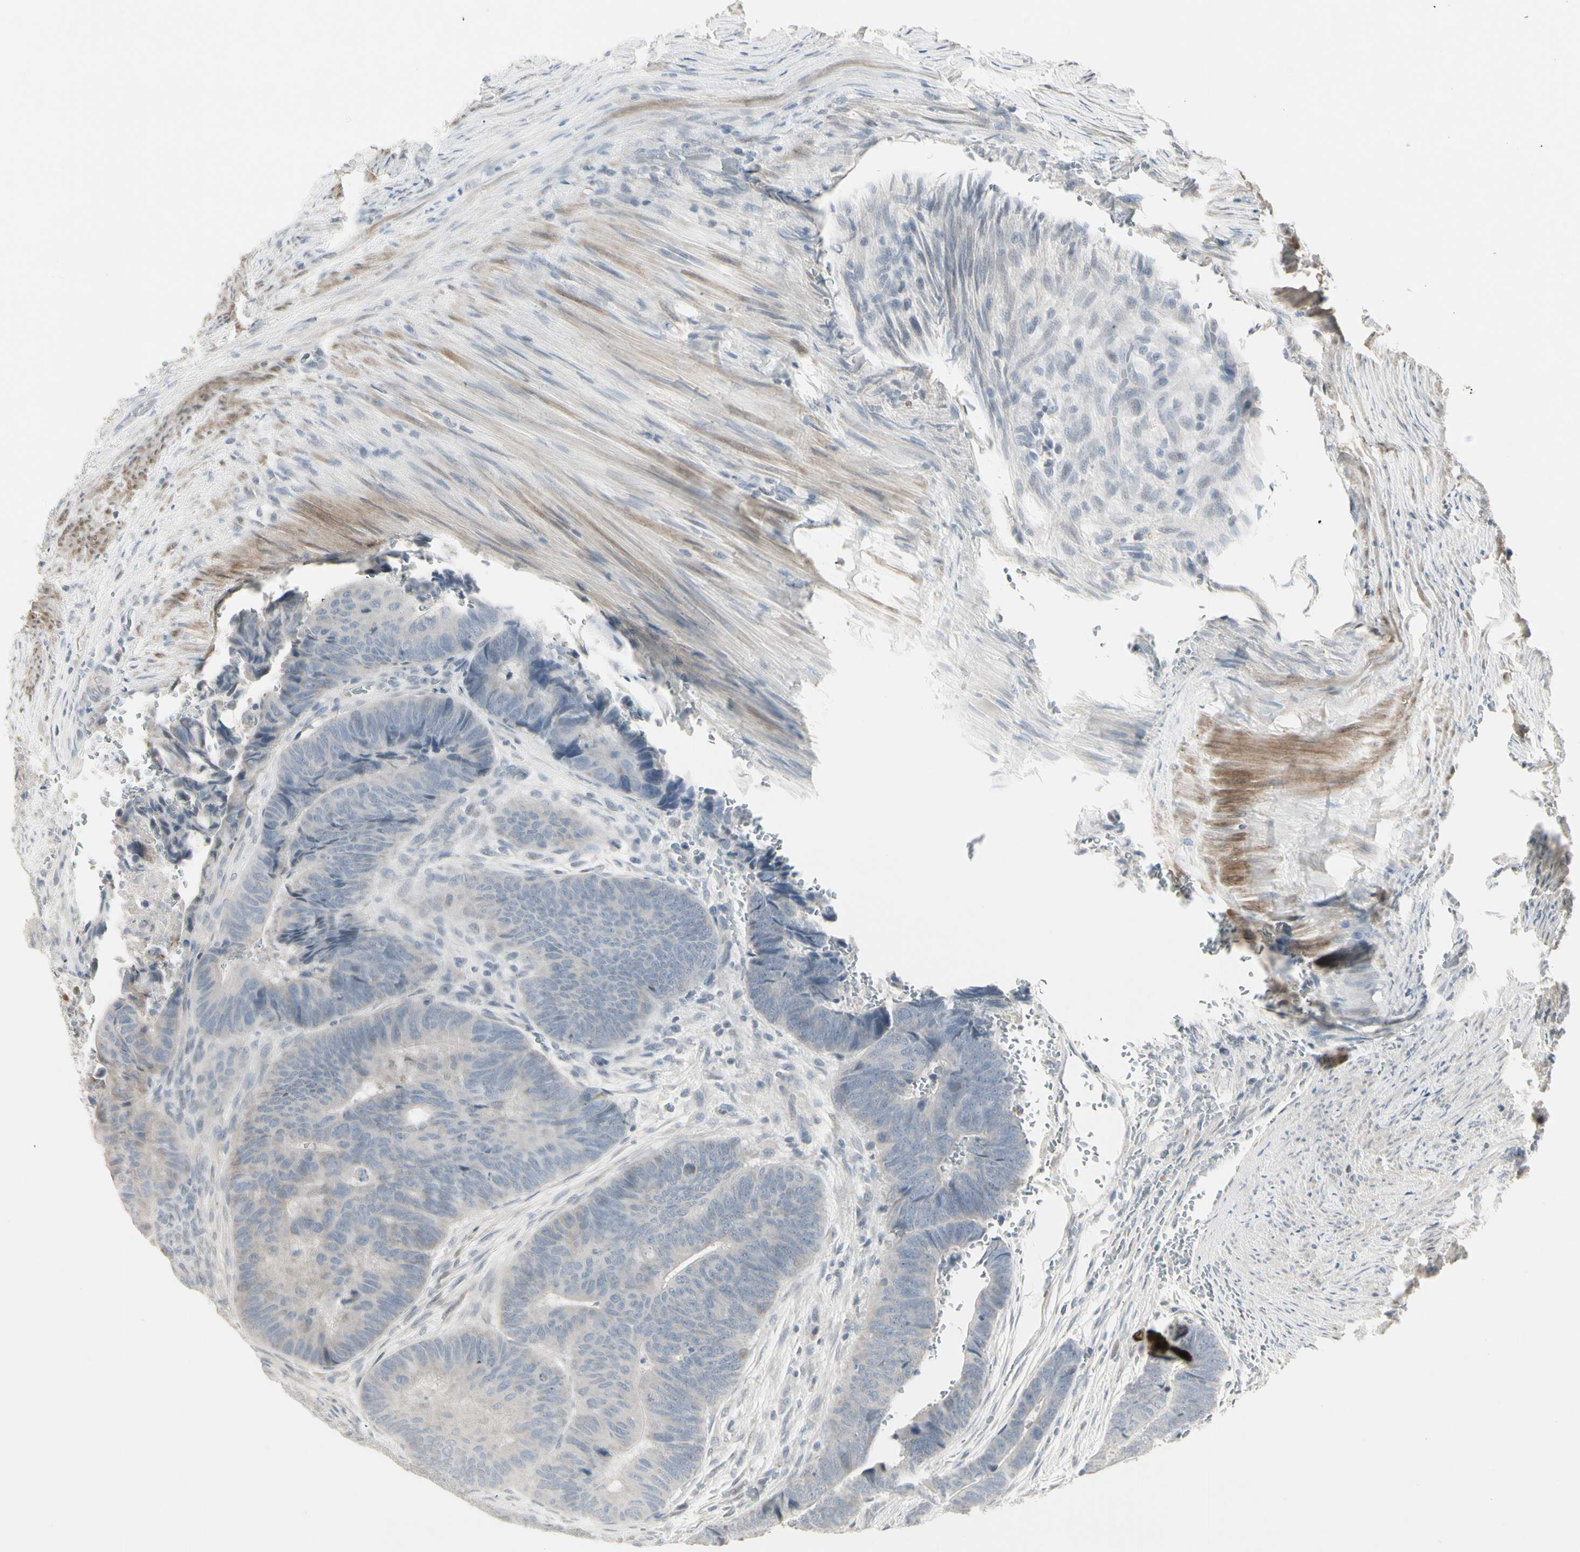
{"staining": {"intensity": "negative", "quantity": "none", "location": "none"}, "tissue": "colorectal cancer", "cell_type": "Tumor cells", "image_type": "cancer", "snomed": [{"axis": "morphology", "description": "Normal tissue, NOS"}, {"axis": "morphology", "description": "Adenocarcinoma, NOS"}, {"axis": "topography", "description": "Rectum"}, {"axis": "topography", "description": "Peripheral nerve tissue"}], "caption": "IHC micrograph of neoplastic tissue: human colorectal cancer stained with DAB (3,3'-diaminobenzidine) demonstrates no significant protein positivity in tumor cells. (DAB (3,3'-diaminobenzidine) immunohistochemistry (IHC) with hematoxylin counter stain).", "gene": "DMPK", "patient": {"sex": "male", "age": 92}}